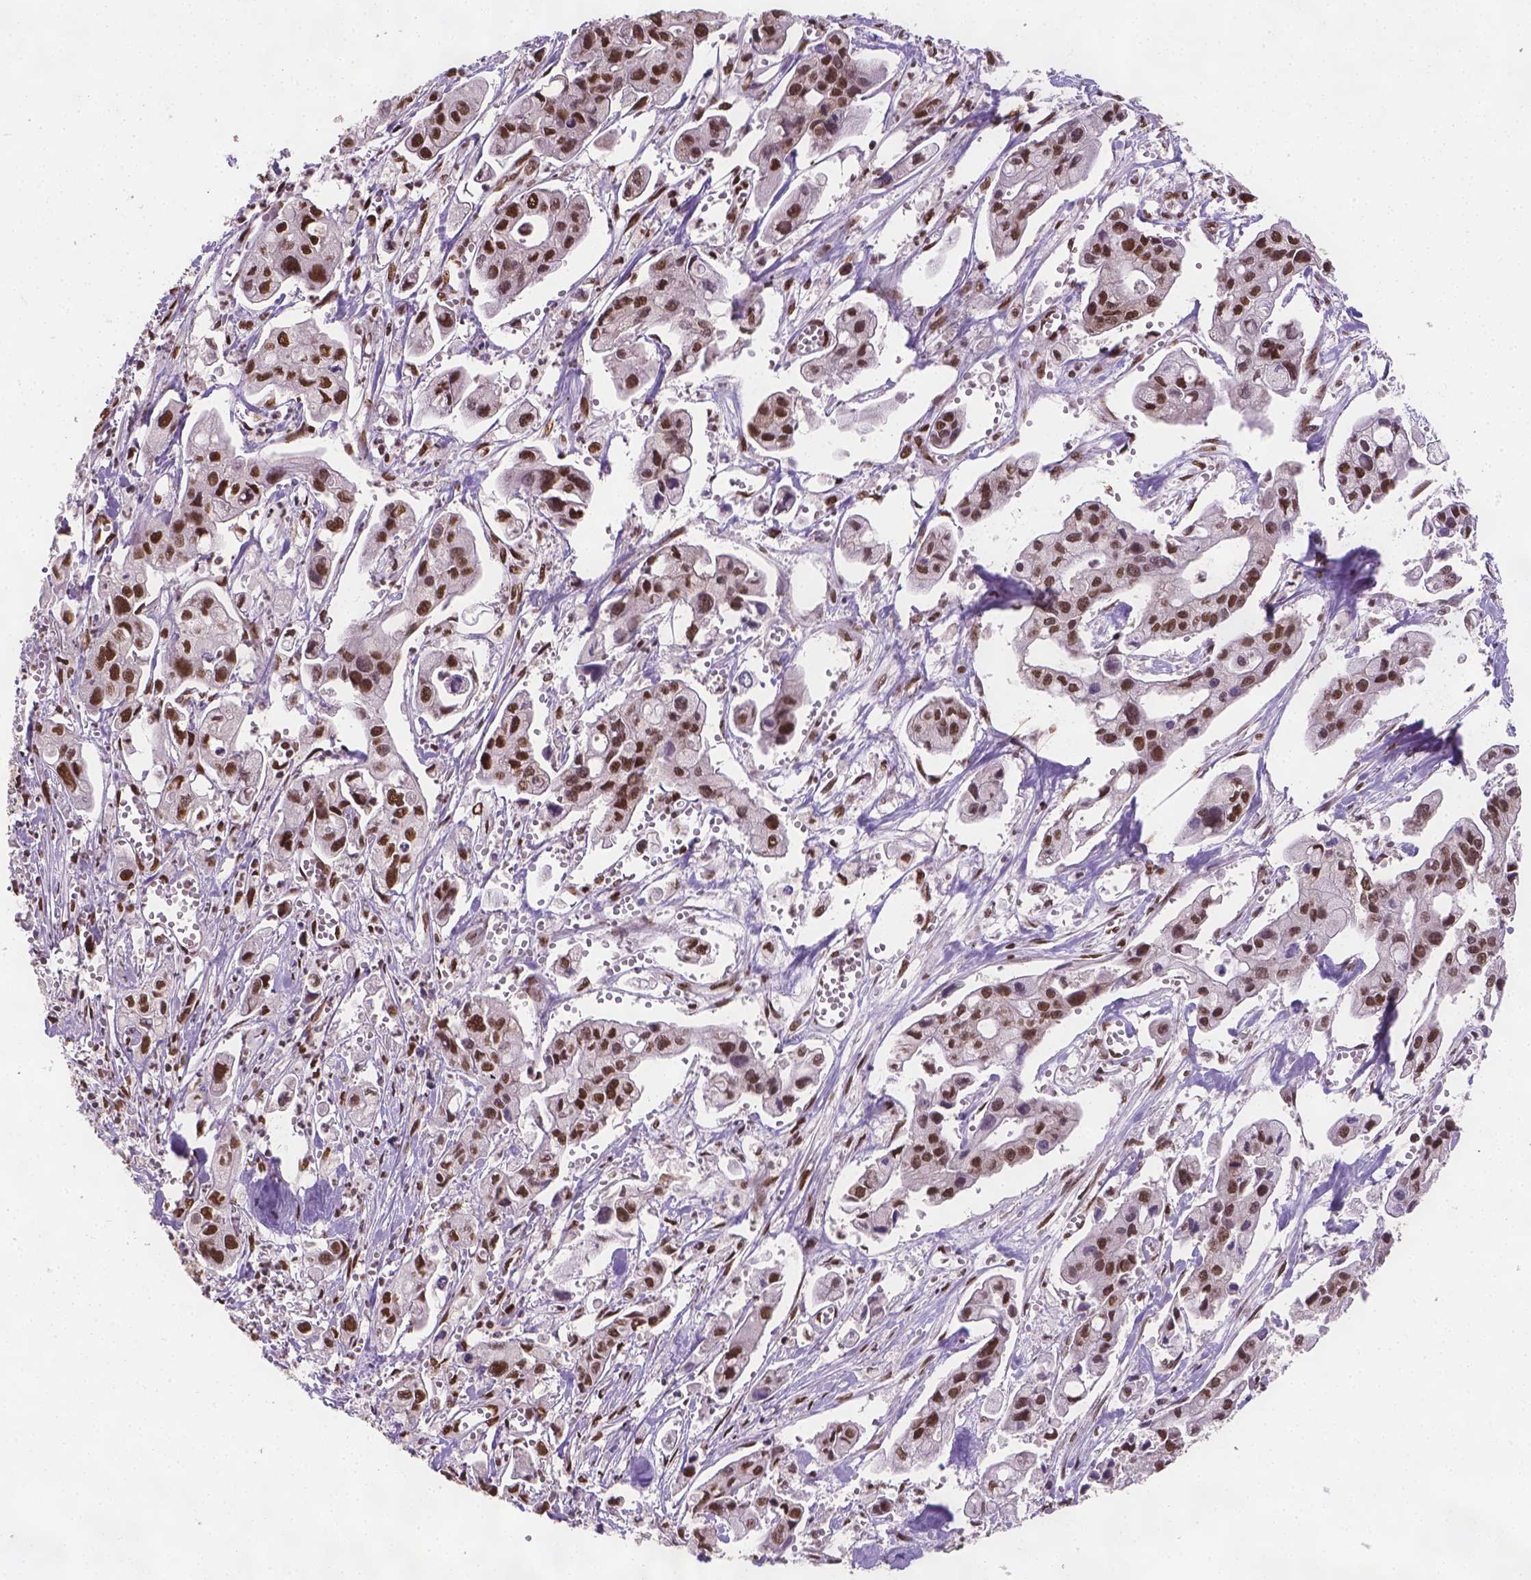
{"staining": {"intensity": "strong", "quantity": ">75%", "location": "nuclear"}, "tissue": "pancreatic cancer", "cell_type": "Tumor cells", "image_type": "cancer", "snomed": [{"axis": "morphology", "description": "Adenocarcinoma, NOS"}, {"axis": "topography", "description": "Pancreas"}], "caption": "Immunohistochemistry (IHC) of pancreatic adenocarcinoma exhibits high levels of strong nuclear positivity in about >75% of tumor cells. (Stains: DAB in brown, nuclei in blue, Microscopy: brightfield microscopy at high magnification).", "gene": "FANCE", "patient": {"sex": "male", "age": 70}}